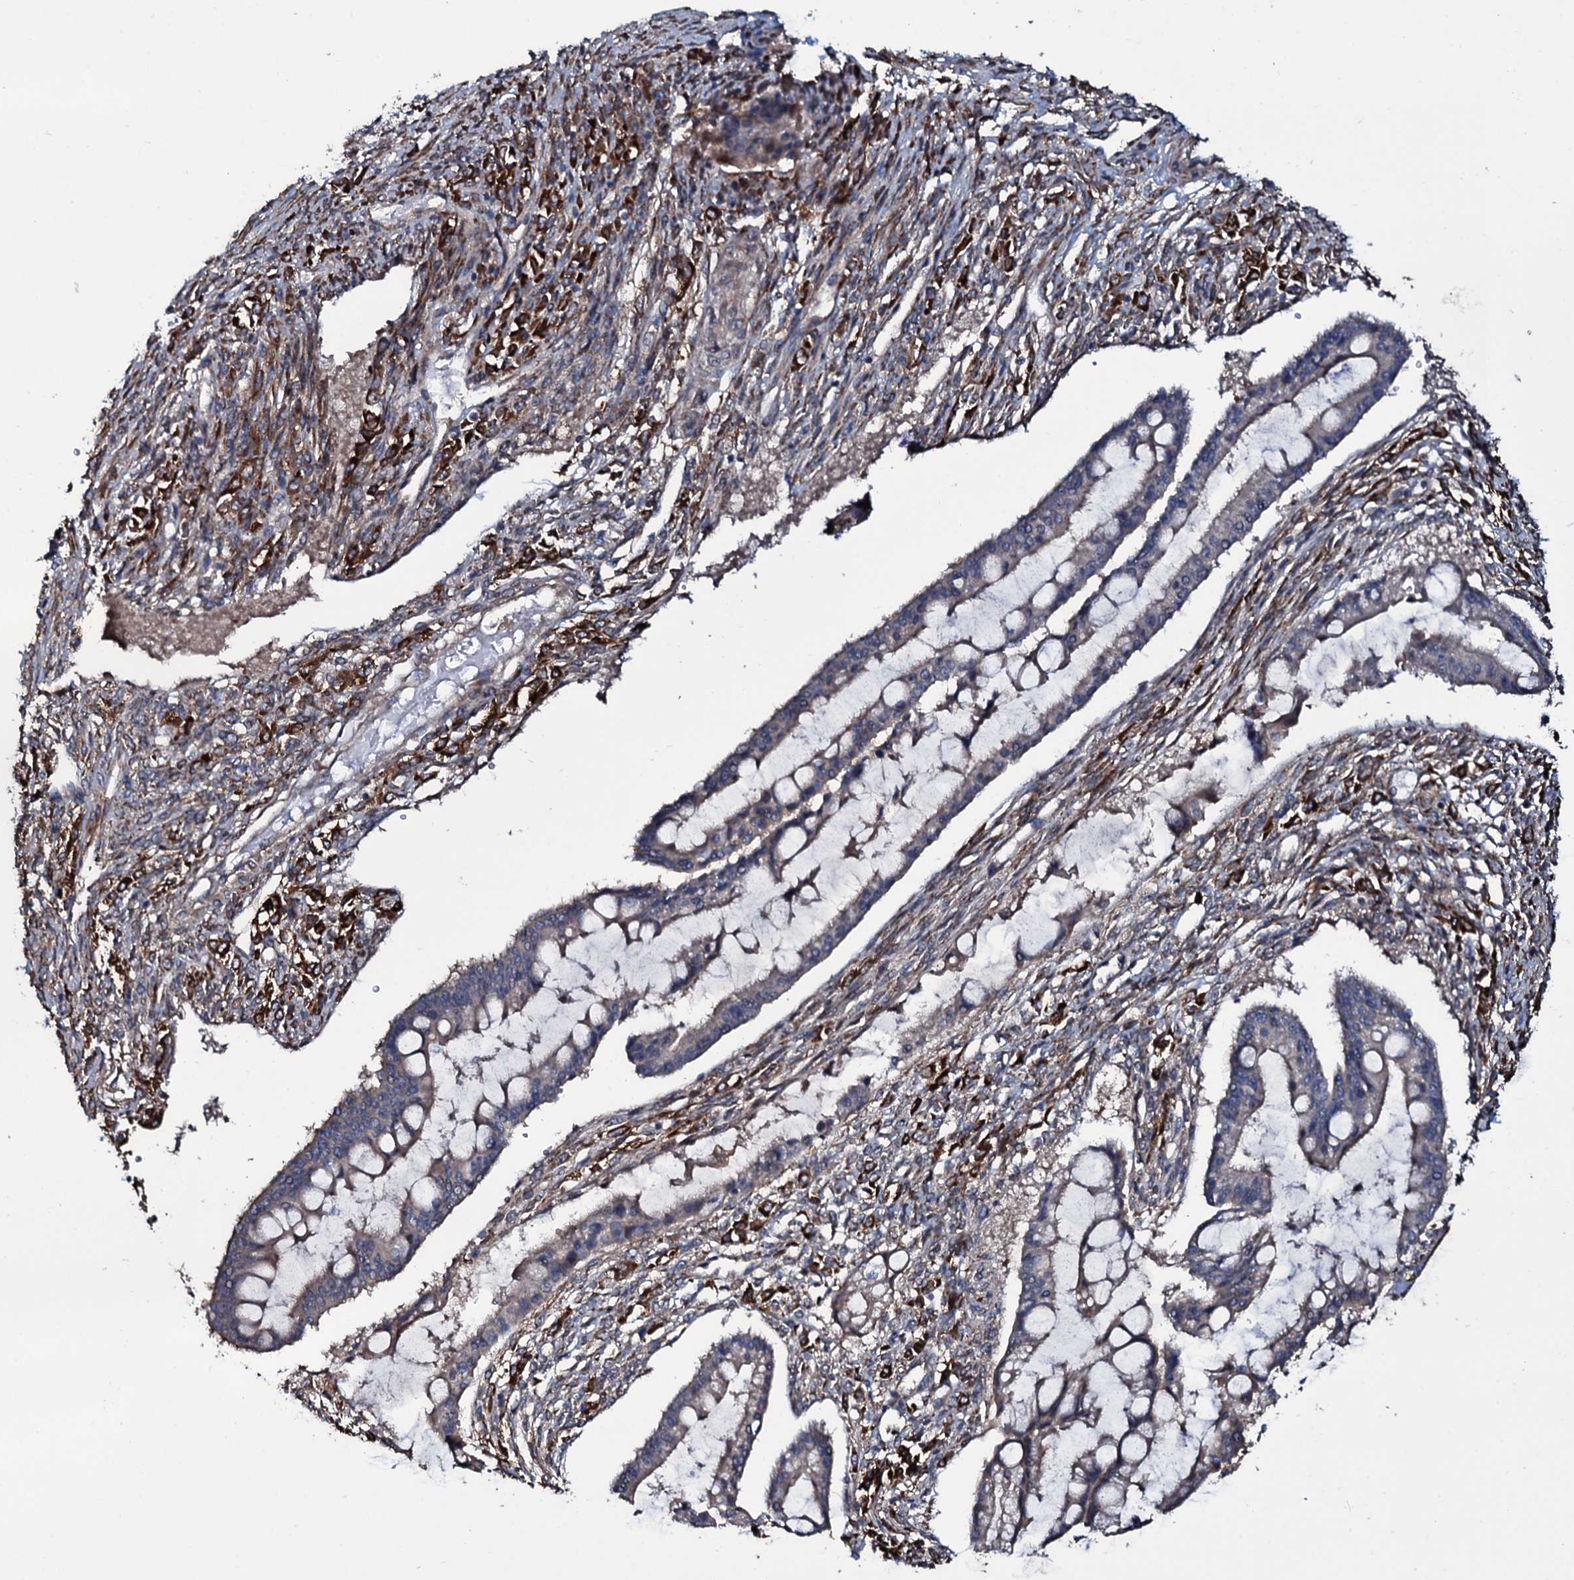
{"staining": {"intensity": "weak", "quantity": "25%-75%", "location": "cytoplasmic/membranous"}, "tissue": "ovarian cancer", "cell_type": "Tumor cells", "image_type": "cancer", "snomed": [{"axis": "morphology", "description": "Cystadenocarcinoma, mucinous, NOS"}, {"axis": "topography", "description": "Ovary"}], "caption": "Weak cytoplasmic/membranous expression is appreciated in about 25%-75% of tumor cells in ovarian cancer (mucinous cystadenocarcinoma).", "gene": "WIPF3", "patient": {"sex": "female", "age": 73}}